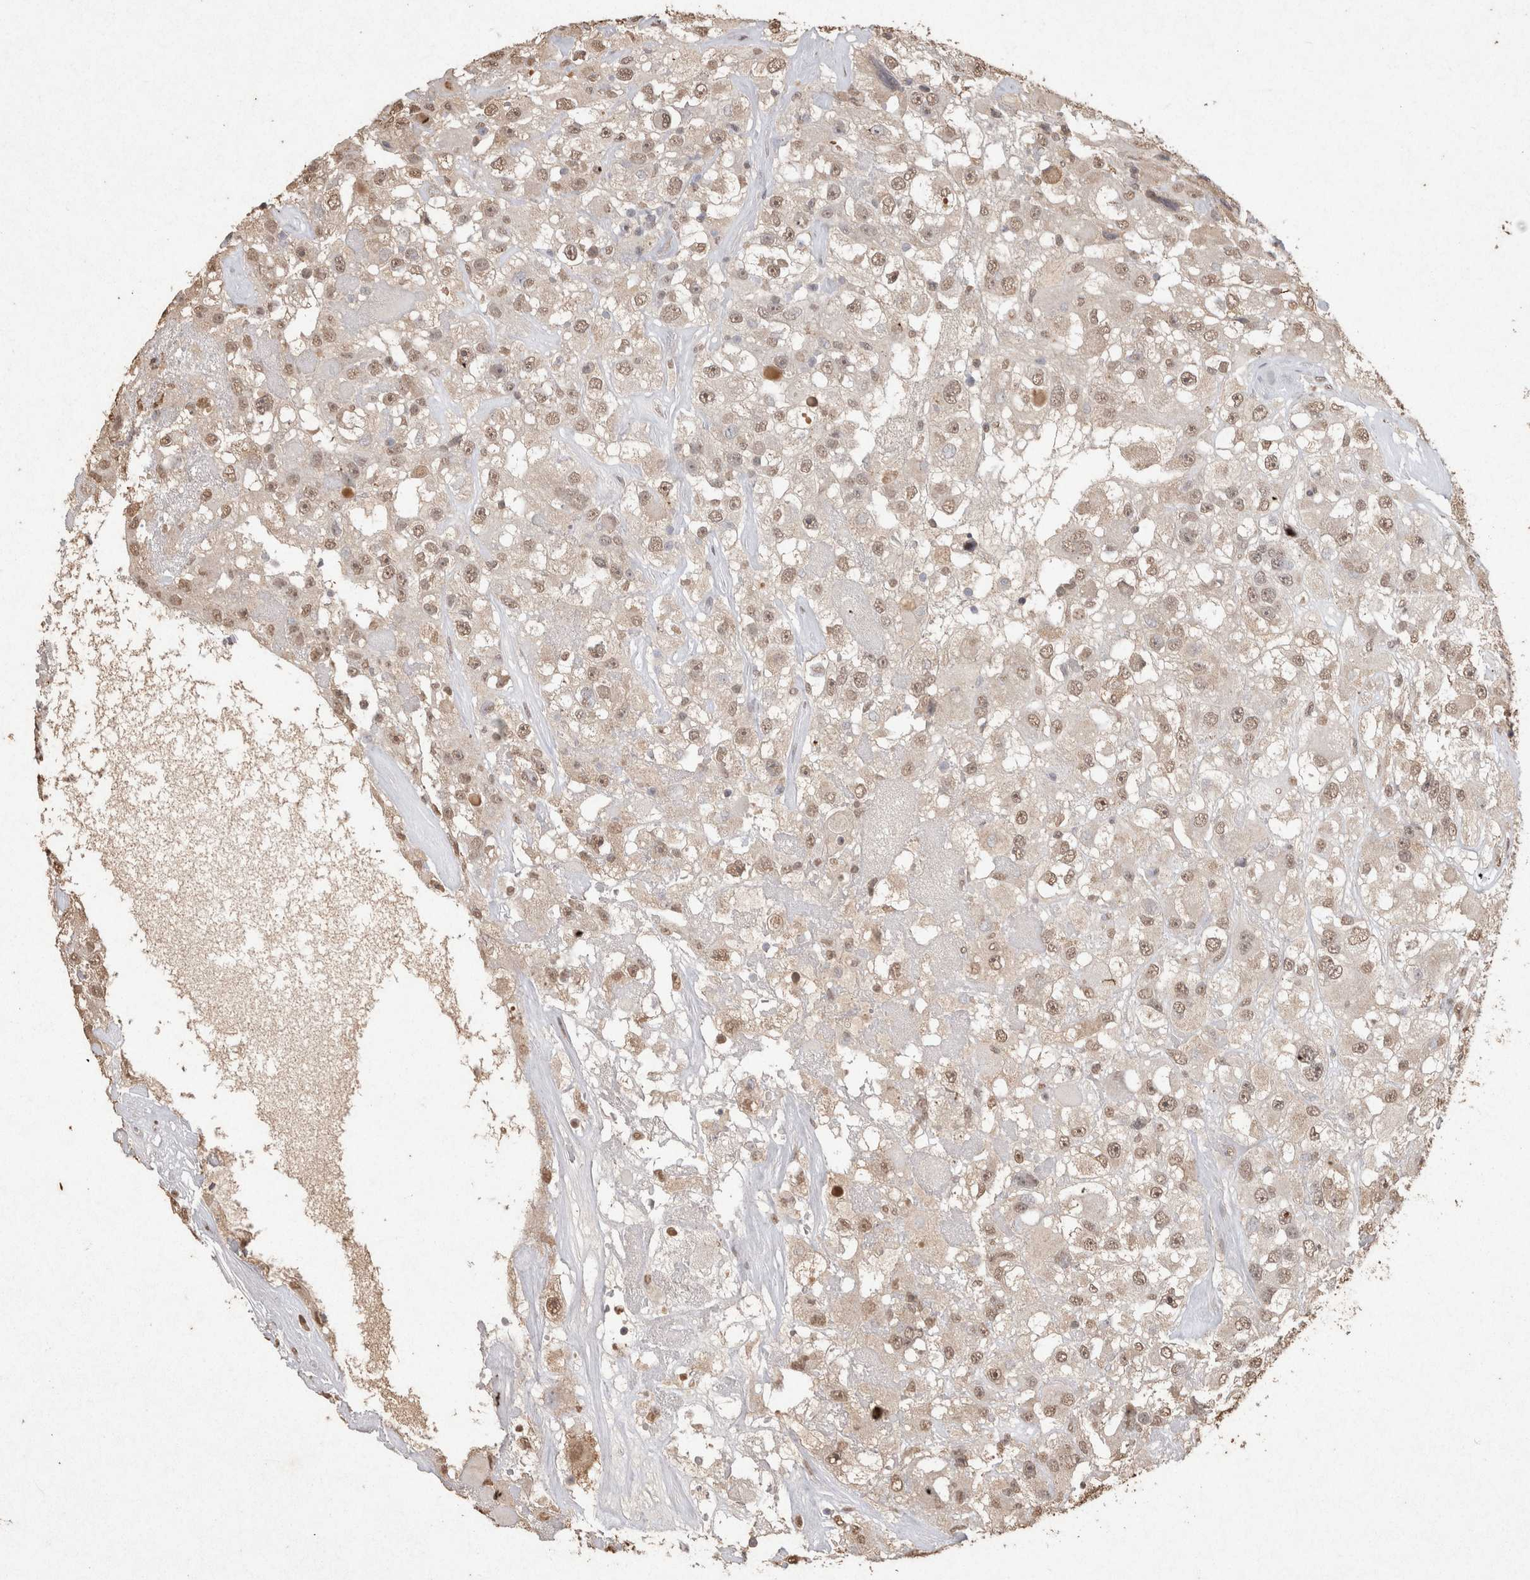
{"staining": {"intensity": "weak", "quantity": "25%-75%", "location": "nuclear"}, "tissue": "renal cancer", "cell_type": "Tumor cells", "image_type": "cancer", "snomed": [{"axis": "morphology", "description": "Adenocarcinoma, NOS"}, {"axis": "topography", "description": "Kidney"}], "caption": "Protein expression analysis of human renal cancer (adenocarcinoma) reveals weak nuclear expression in approximately 25%-75% of tumor cells.", "gene": "MLX", "patient": {"sex": "female", "age": 52}}